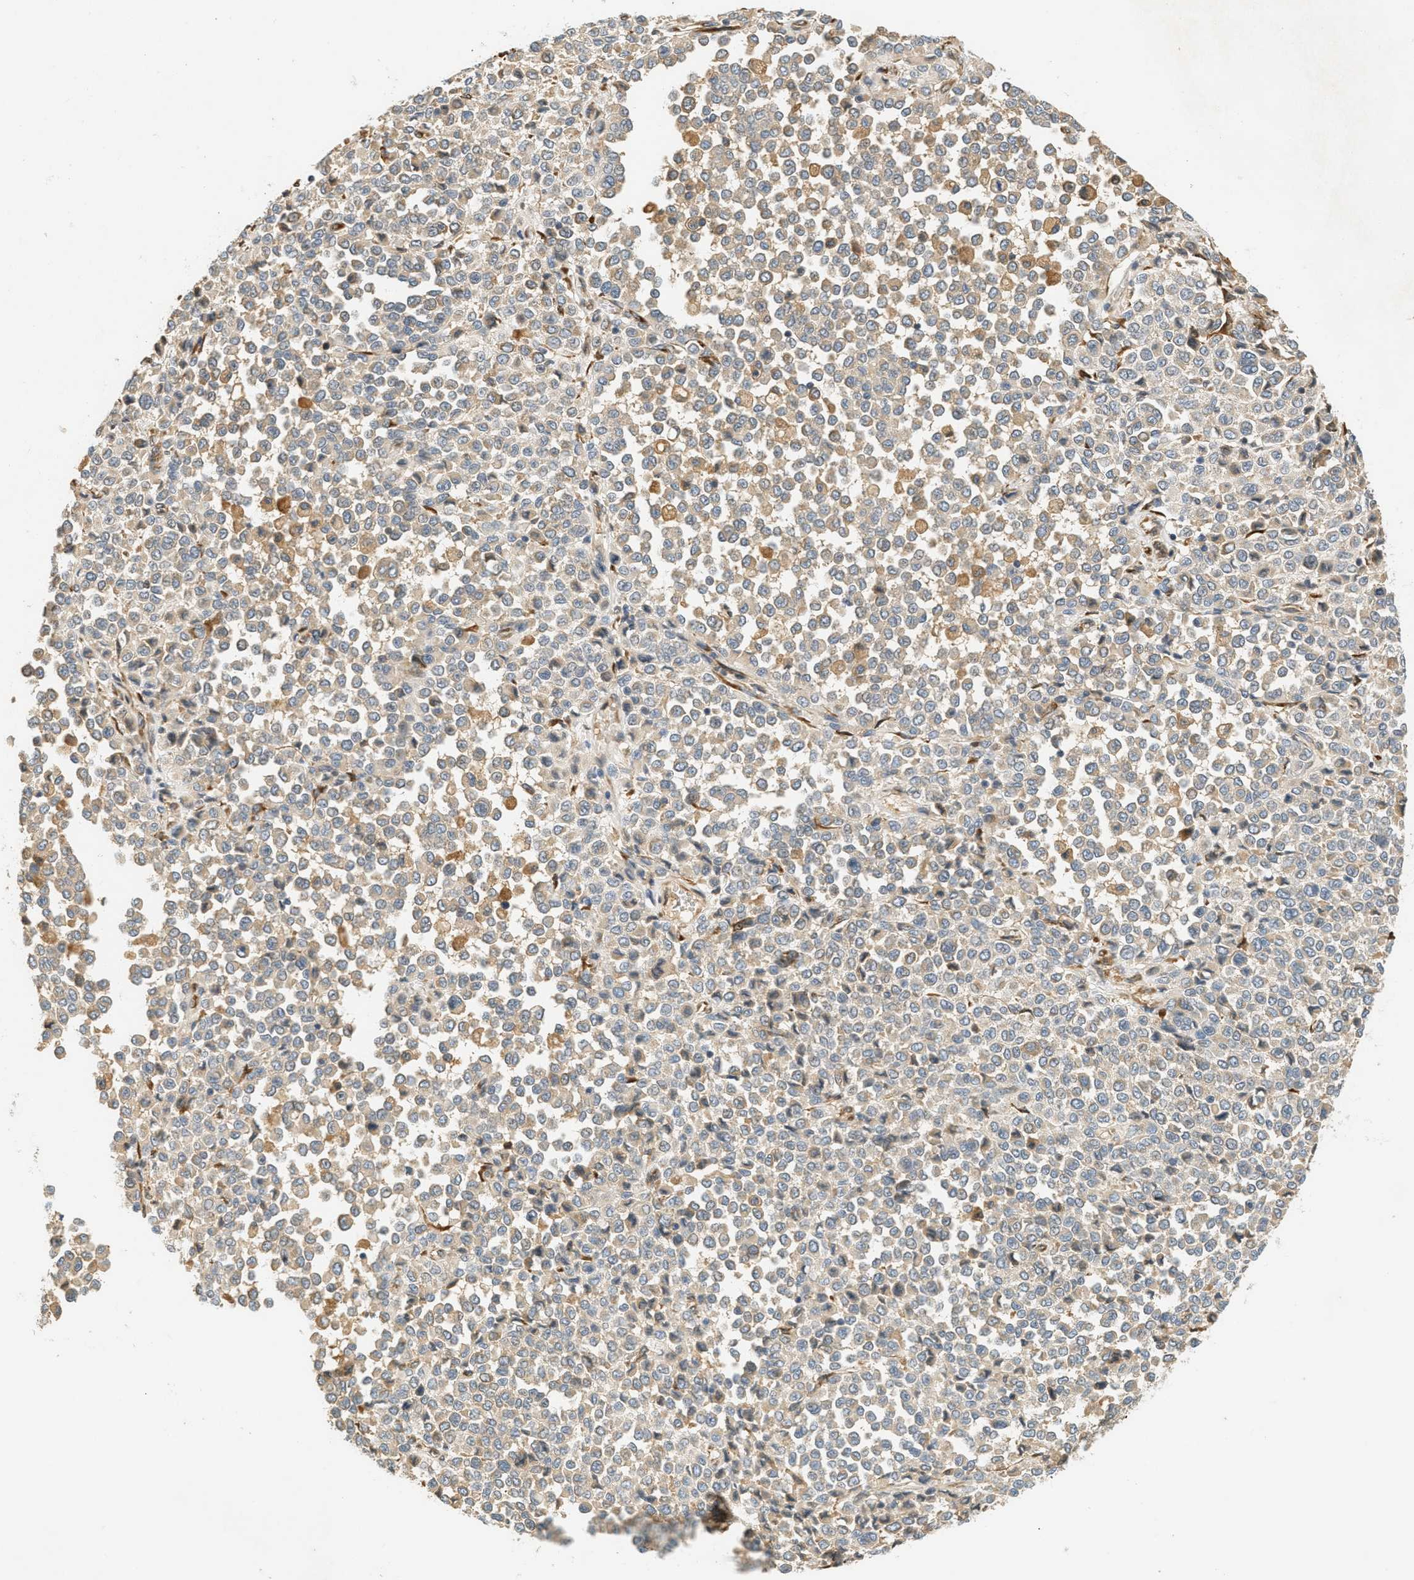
{"staining": {"intensity": "weak", "quantity": "<25%", "location": "cytoplasmic/membranous"}, "tissue": "melanoma", "cell_type": "Tumor cells", "image_type": "cancer", "snomed": [{"axis": "morphology", "description": "Malignant melanoma, Metastatic site"}, {"axis": "topography", "description": "Pancreas"}], "caption": "High magnification brightfield microscopy of melanoma stained with DAB (3,3'-diaminobenzidine) (brown) and counterstained with hematoxylin (blue): tumor cells show no significant expression.", "gene": "PDK1", "patient": {"sex": "female", "age": 30}}